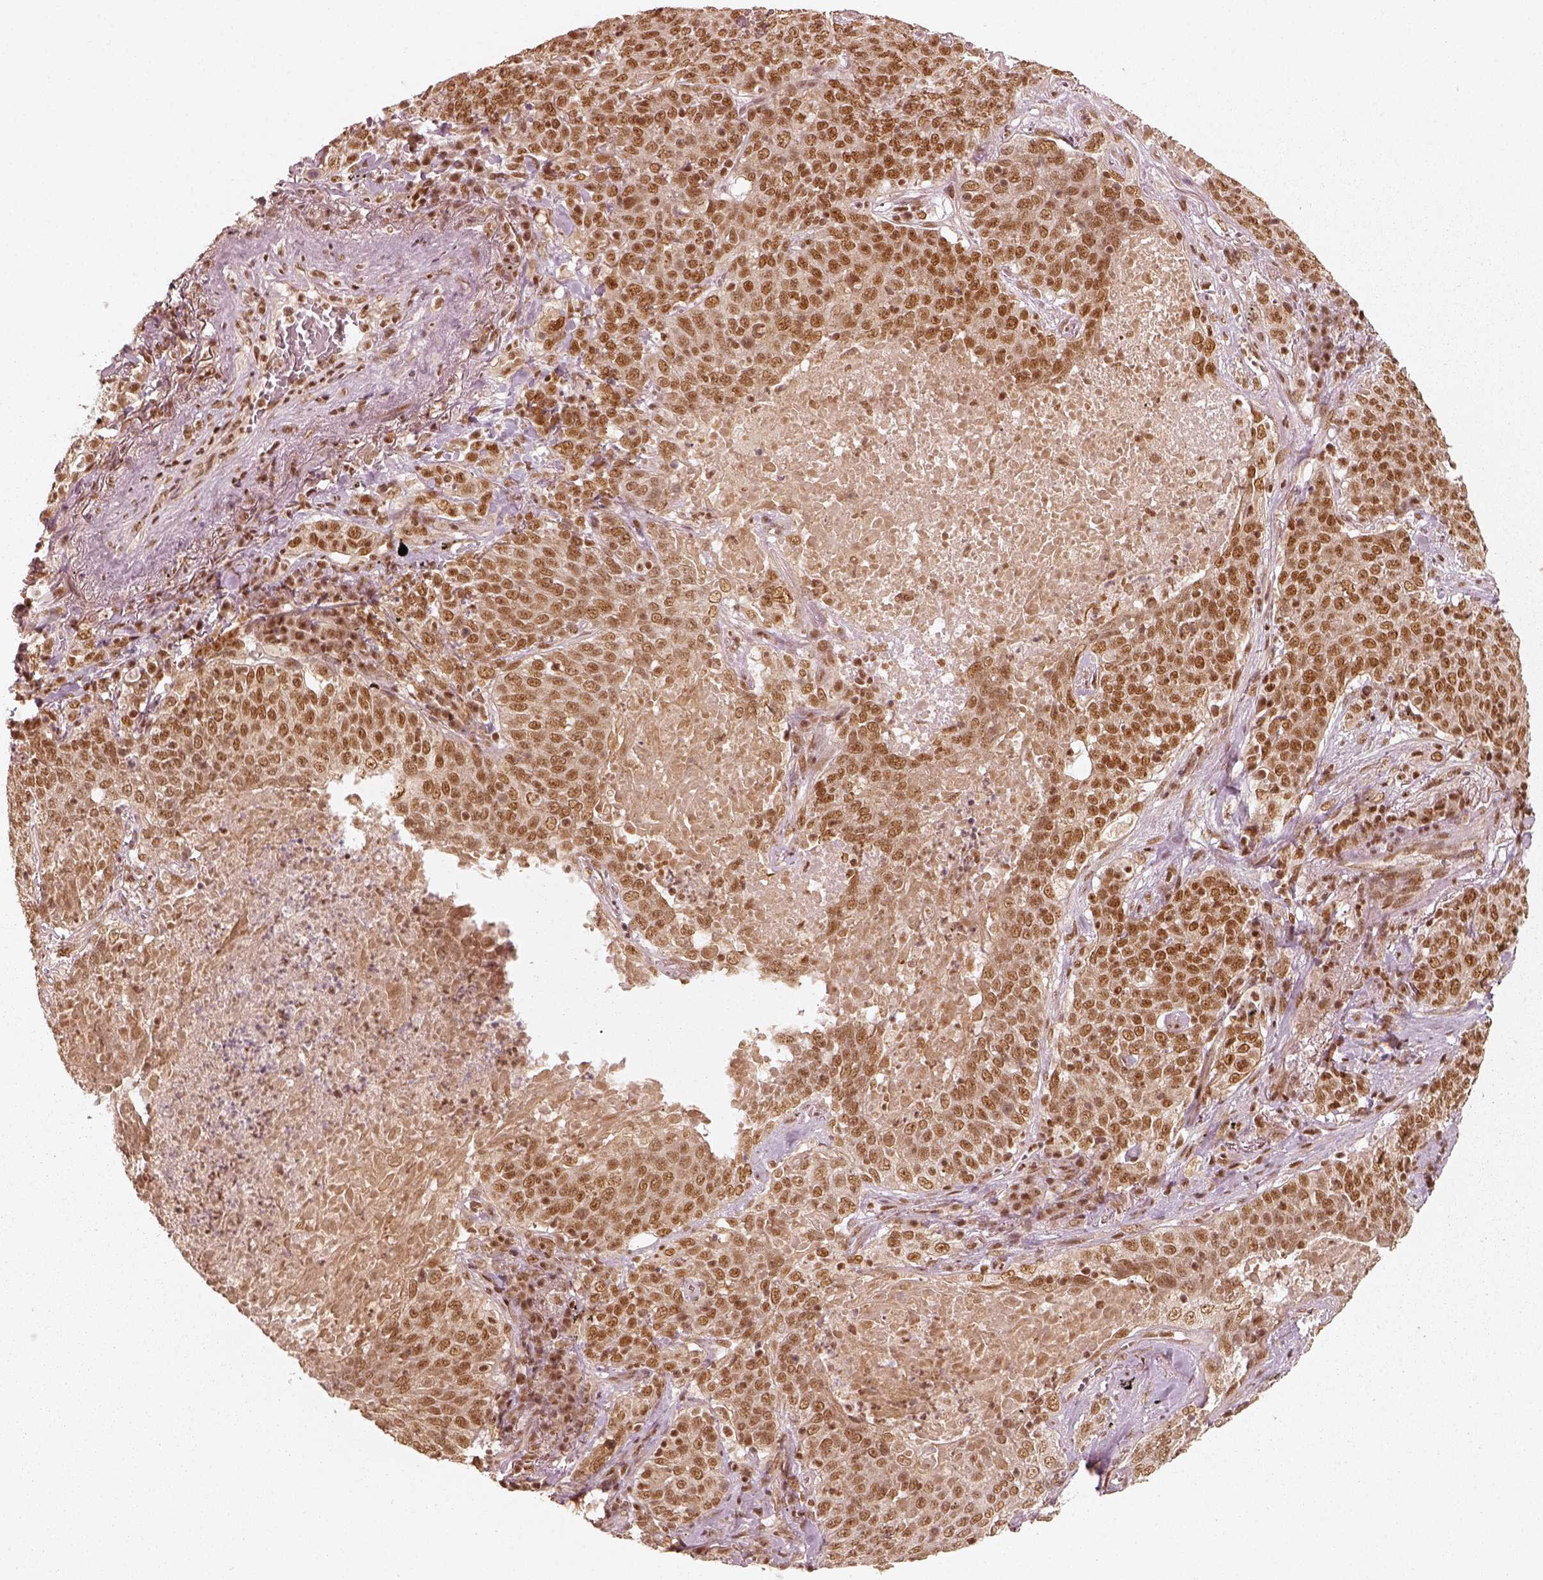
{"staining": {"intensity": "strong", "quantity": ">75%", "location": "nuclear"}, "tissue": "lung cancer", "cell_type": "Tumor cells", "image_type": "cancer", "snomed": [{"axis": "morphology", "description": "Squamous cell carcinoma, NOS"}, {"axis": "topography", "description": "Lung"}], "caption": "High-magnification brightfield microscopy of lung squamous cell carcinoma stained with DAB (brown) and counterstained with hematoxylin (blue). tumor cells exhibit strong nuclear staining is appreciated in approximately>75% of cells.", "gene": "GMEB2", "patient": {"sex": "male", "age": 82}}